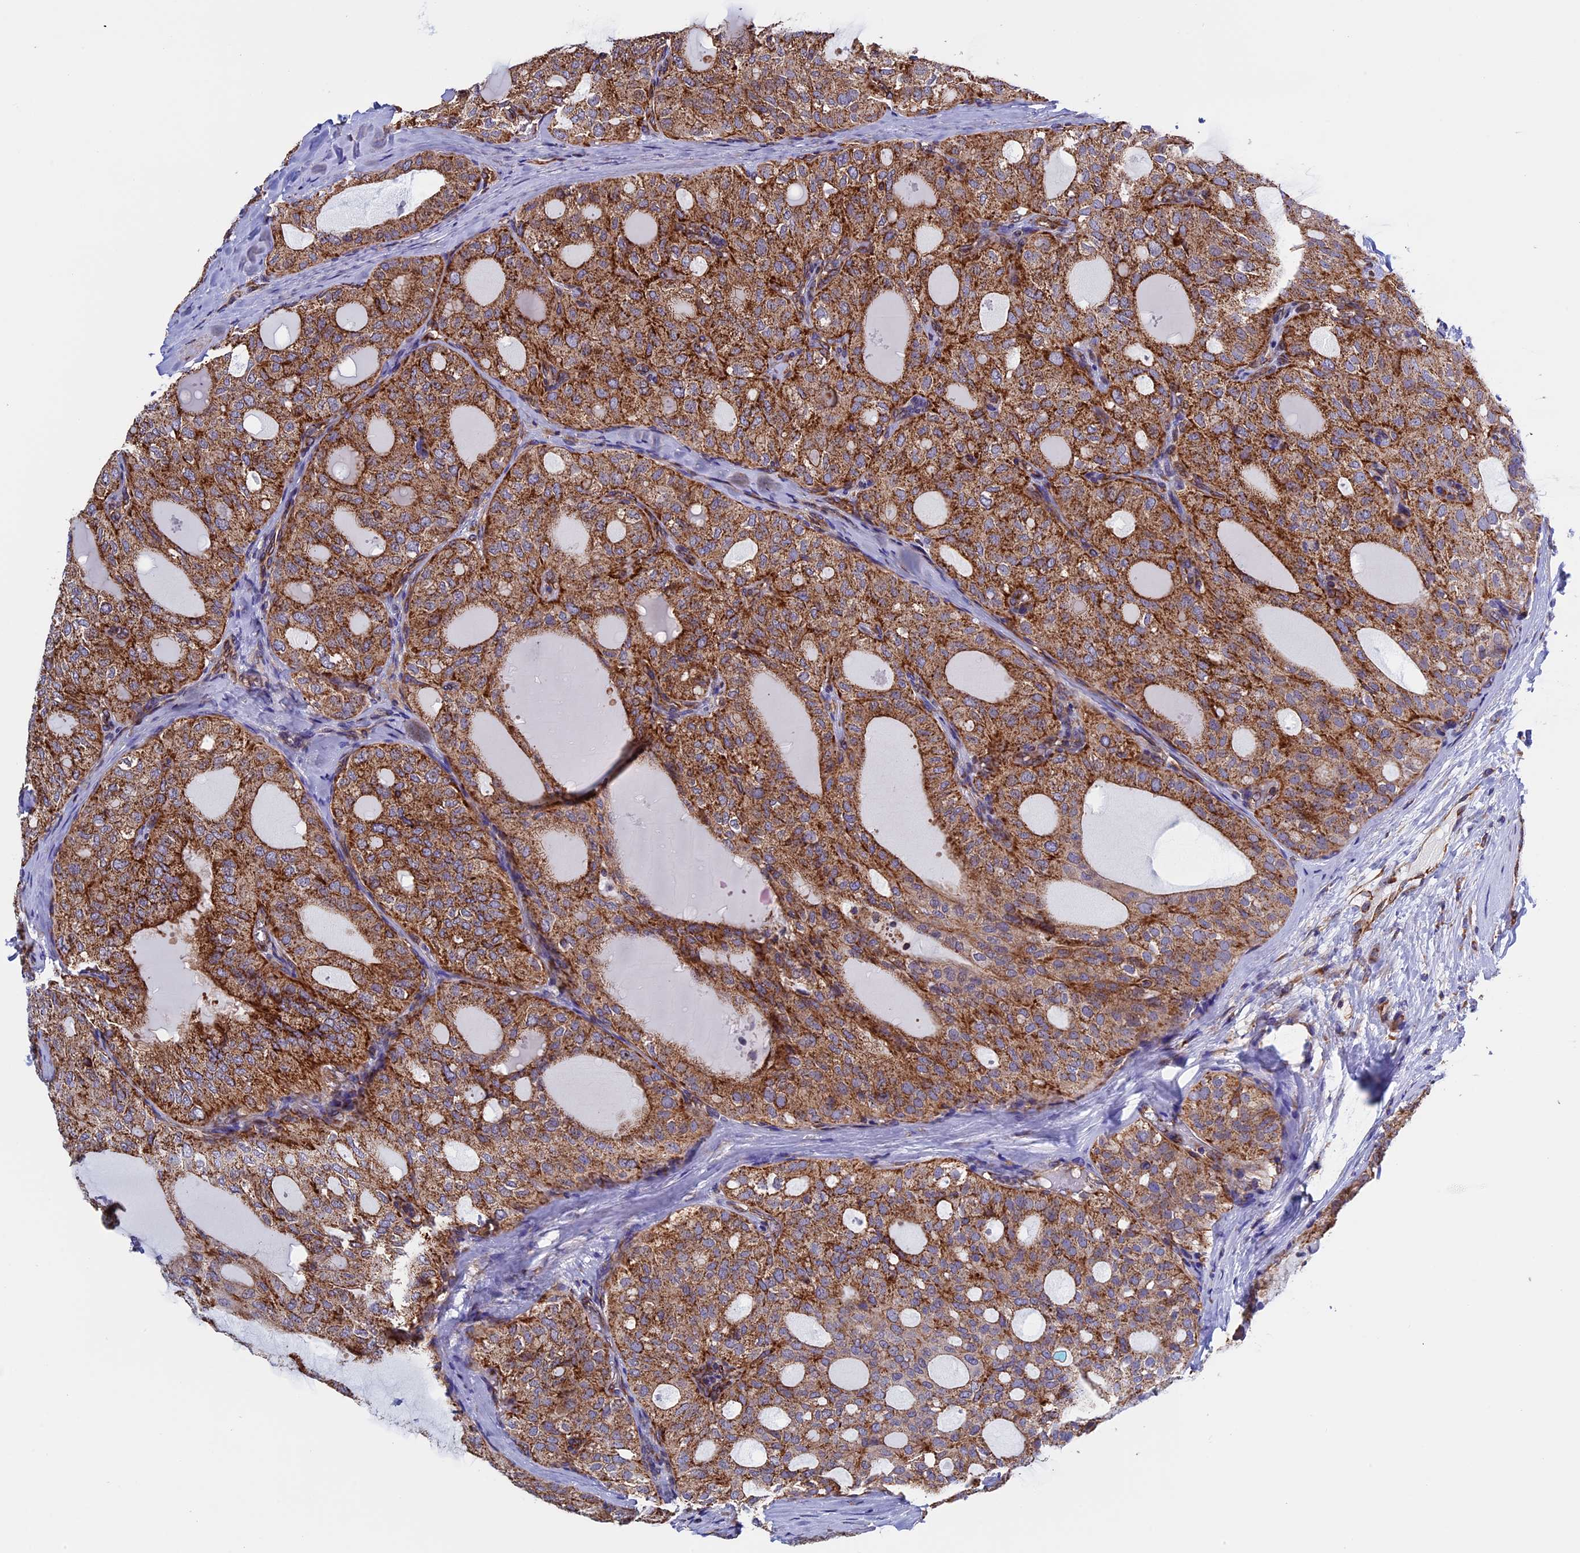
{"staining": {"intensity": "strong", "quantity": ">75%", "location": "cytoplasmic/membranous"}, "tissue": "thyroid cancer", "cell_type": "Tumor cells", "image_type": "cancer", "snomed": [{"axis": "morphology", "description": "Follicular adenoma carcinoma, NOS"}, {"axis": "topography", "description": "Thyroid gland"}], "caption": "A high-resolution photomicrograph shows immunohistochemistry (IHC) staining of follicular adenoma carcinoma (thyroid), which demonstrates strong cytoplasmic/membranous expression in approximately >75% of tumor cells. The staining was performed using DAB (3,3'-diaminobenzidine) to visualize the protein expression in brown, while the nuclei were stained in blue with hematoxylin (Magnification: 20x).", "gene": "SLC9A5", "patient": {"sex": "male", "age": 75}}